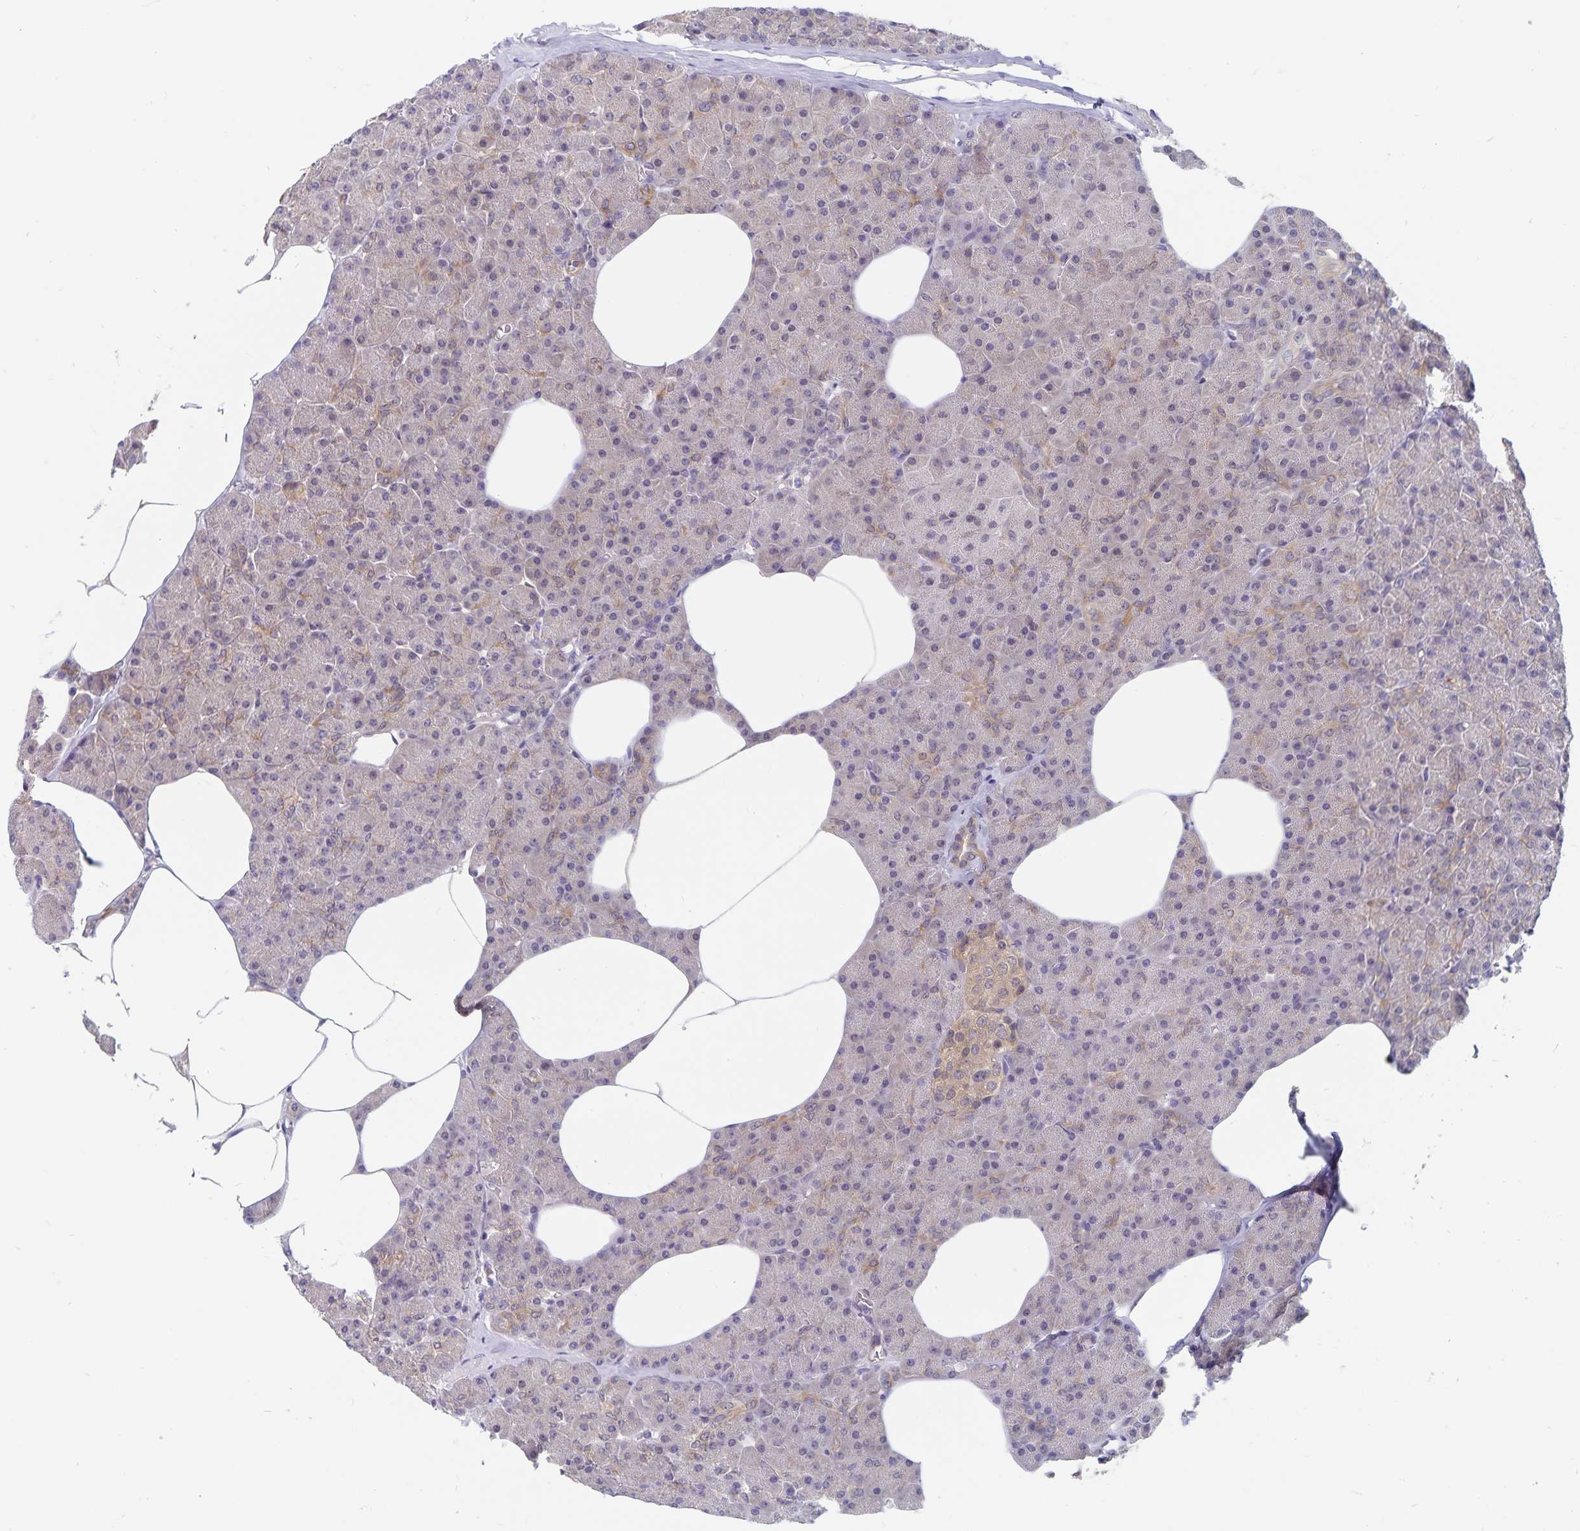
{"staining": {"intensity": "weak", "quantity": "<25%", "location": "cytoplasmic/membranous"}, "tissue": "pancreas", "cell_type": "Exocrine glandular cells", "image_type": "normal", "snomed": [{"axis": "morphology", "description": "Normal tissue, NOS"}, {"axis": "topography", "description": "Pancreas"}], "caption": "Exocrine glandular cells are negative for protein expression in normal human pancreas. Brightfield microscopy of IHC stained with DAB (brown) and hematoxylin (blue), captured at high magnification.", "gene": "BAG6", "patient": {"sex": "female", "age": 45}}